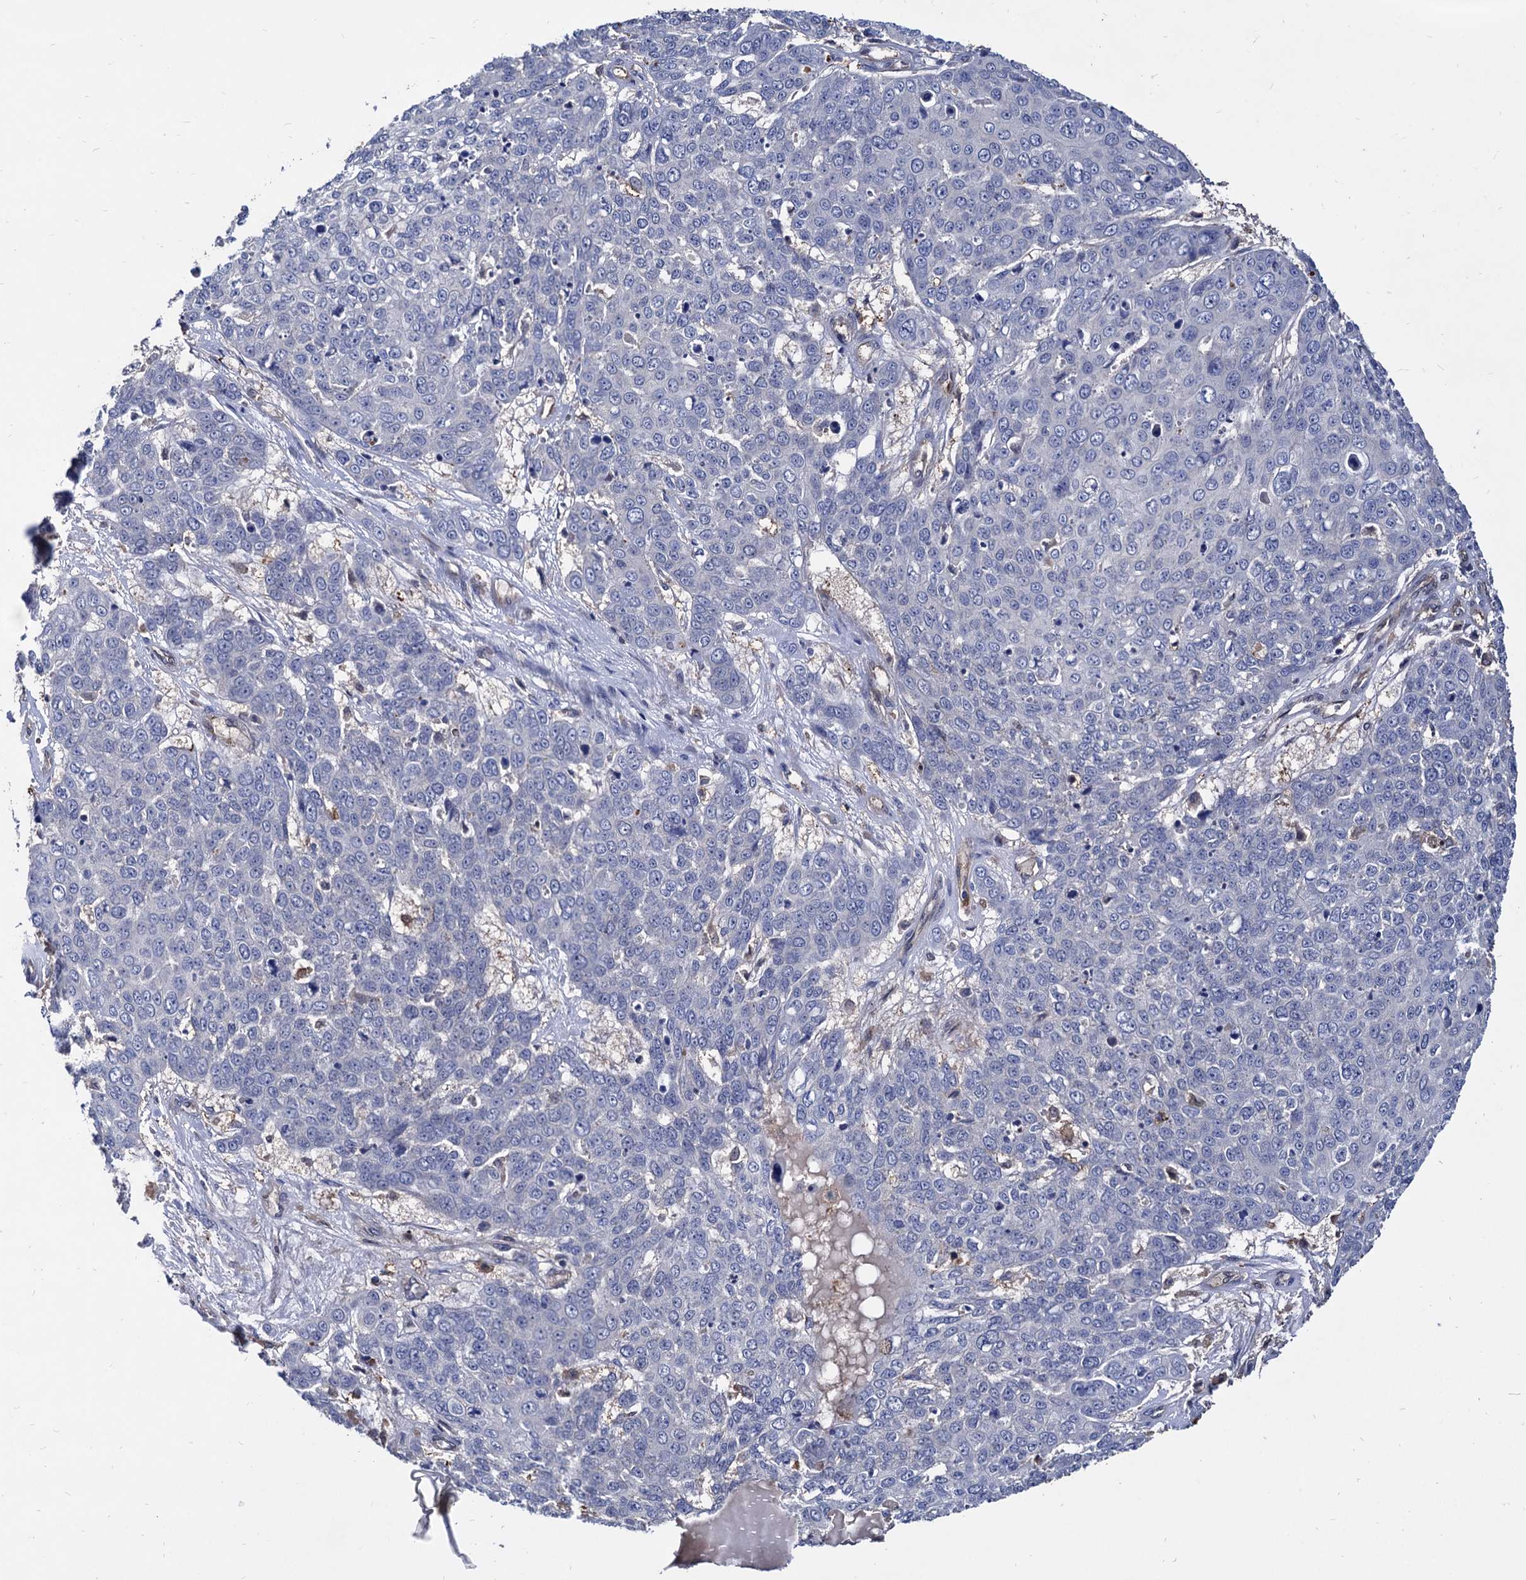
{"staining": {"intensity": "negative", "quantity": "none", "location": "none"}, "tissue": "skin cancer", "cell_type": "Tumor cells", "image_type": "cancer", "snomed": [{"axis": "morphology", "description": "Squamous cell carcinoma, NOS"}, {"axis": "topography", "description": "Skin"}], "caption": "Histopathology image shows no protein expression in tumor cells of skin cancer tissue. (Brightfield microscopy of DAB IHC at high magnification).", "gene": "CPPED1", "patient": {"sex": "male", "age": 71}}